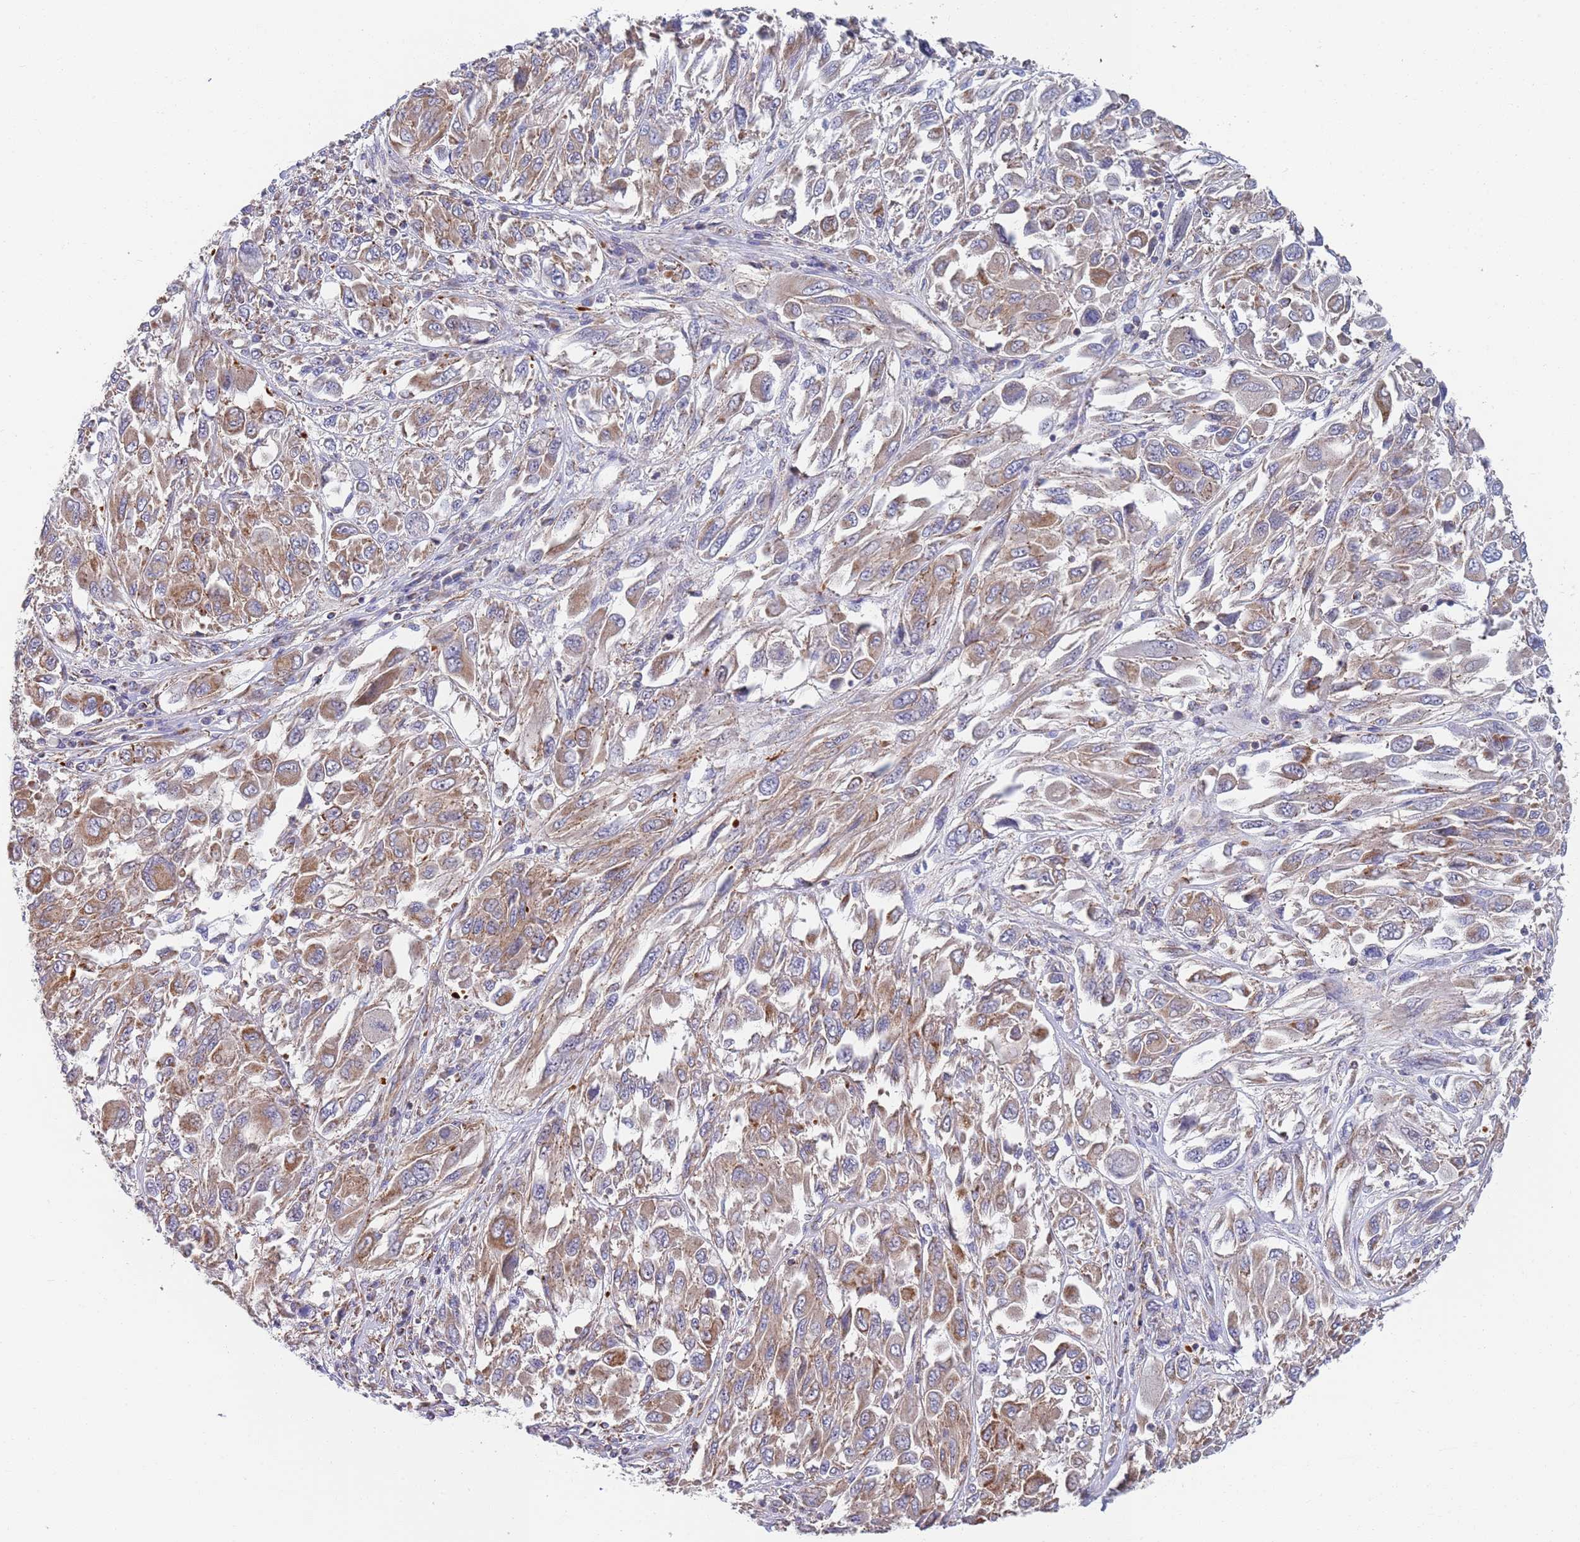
{"staining": {"intensity": "moderate", "quantity": ">75%", "location": "cytoplasmic/membranous"}, "tissue": "melanoma", "cell_type": "Tumor cells", "image_type": "cancer", "snomed": [{"axis": "morphology", "description": "Malignant melanoma, NOS"}, {"axis": "topography", "description": "Skin"}], "caption": "Immunohistochemistry (IHC) histopathology image of melanoma stained for a protein (brown), which demonstrates medium levels of moderate cytoplasmic/membranous staining in about >75% of tumor cells.", "gene": "PWWP3A", "patient": {"sex": "female", "age": 91}}